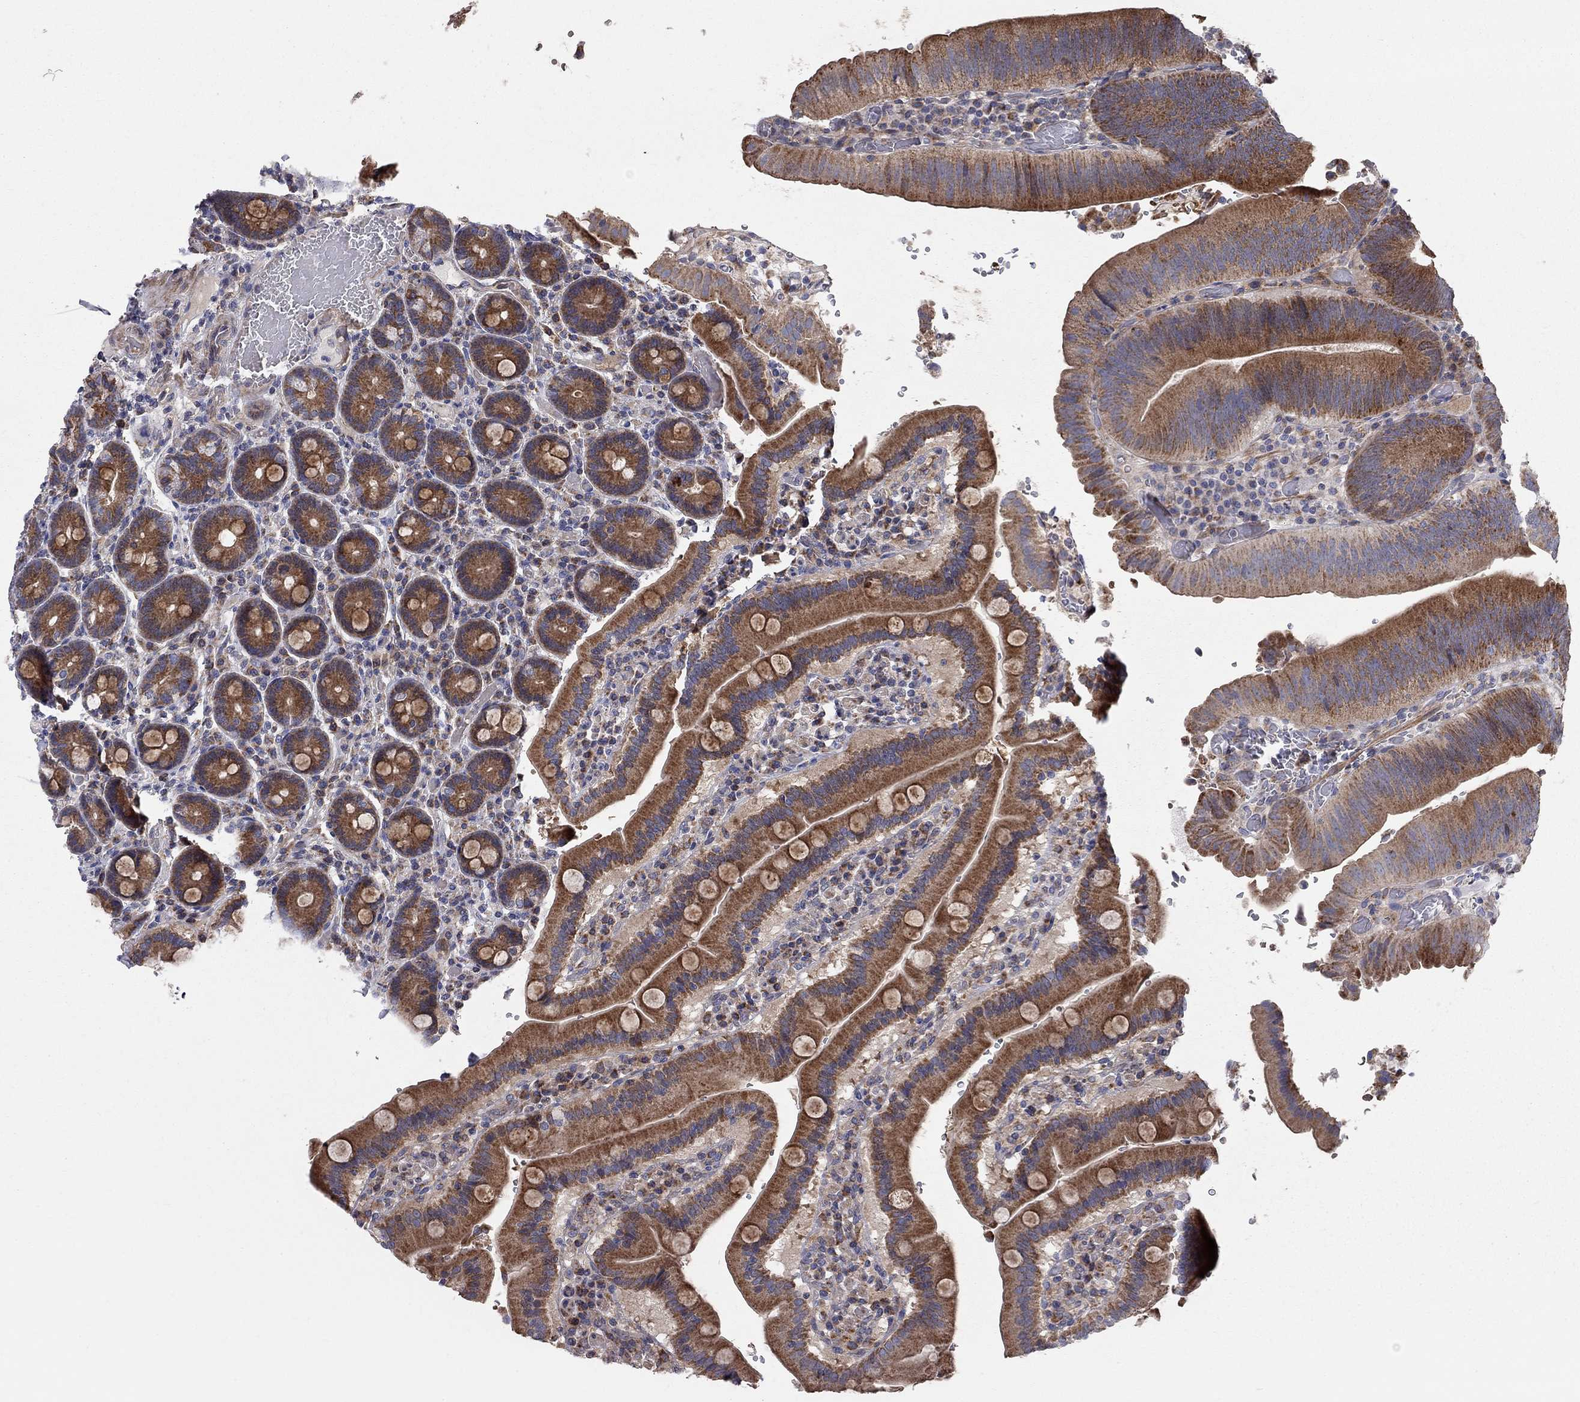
{"staining": {"intensity": "strong", "quantity": ">75%", "location": "cytoplasmic/membranous"}, "tissue": "duodenum", "cell_type": "Glandular cells", "image_type": "normal", "snomed": [{"axis": "morphology", "description": "Normal tissue, NOS"}, {"axis": "topography", "description": "Duodenum"}], "caption": "This image shows benign duodenum stained with immunohistochemistry (IHC) to label a protein in brown. The cytoplasmic/membranous of glandular cells show strong positivity for the protein. Nuclei are counter-stained blue.", "gene": "KANSL1L", "patient": {"sex": "female", "age": 62}}